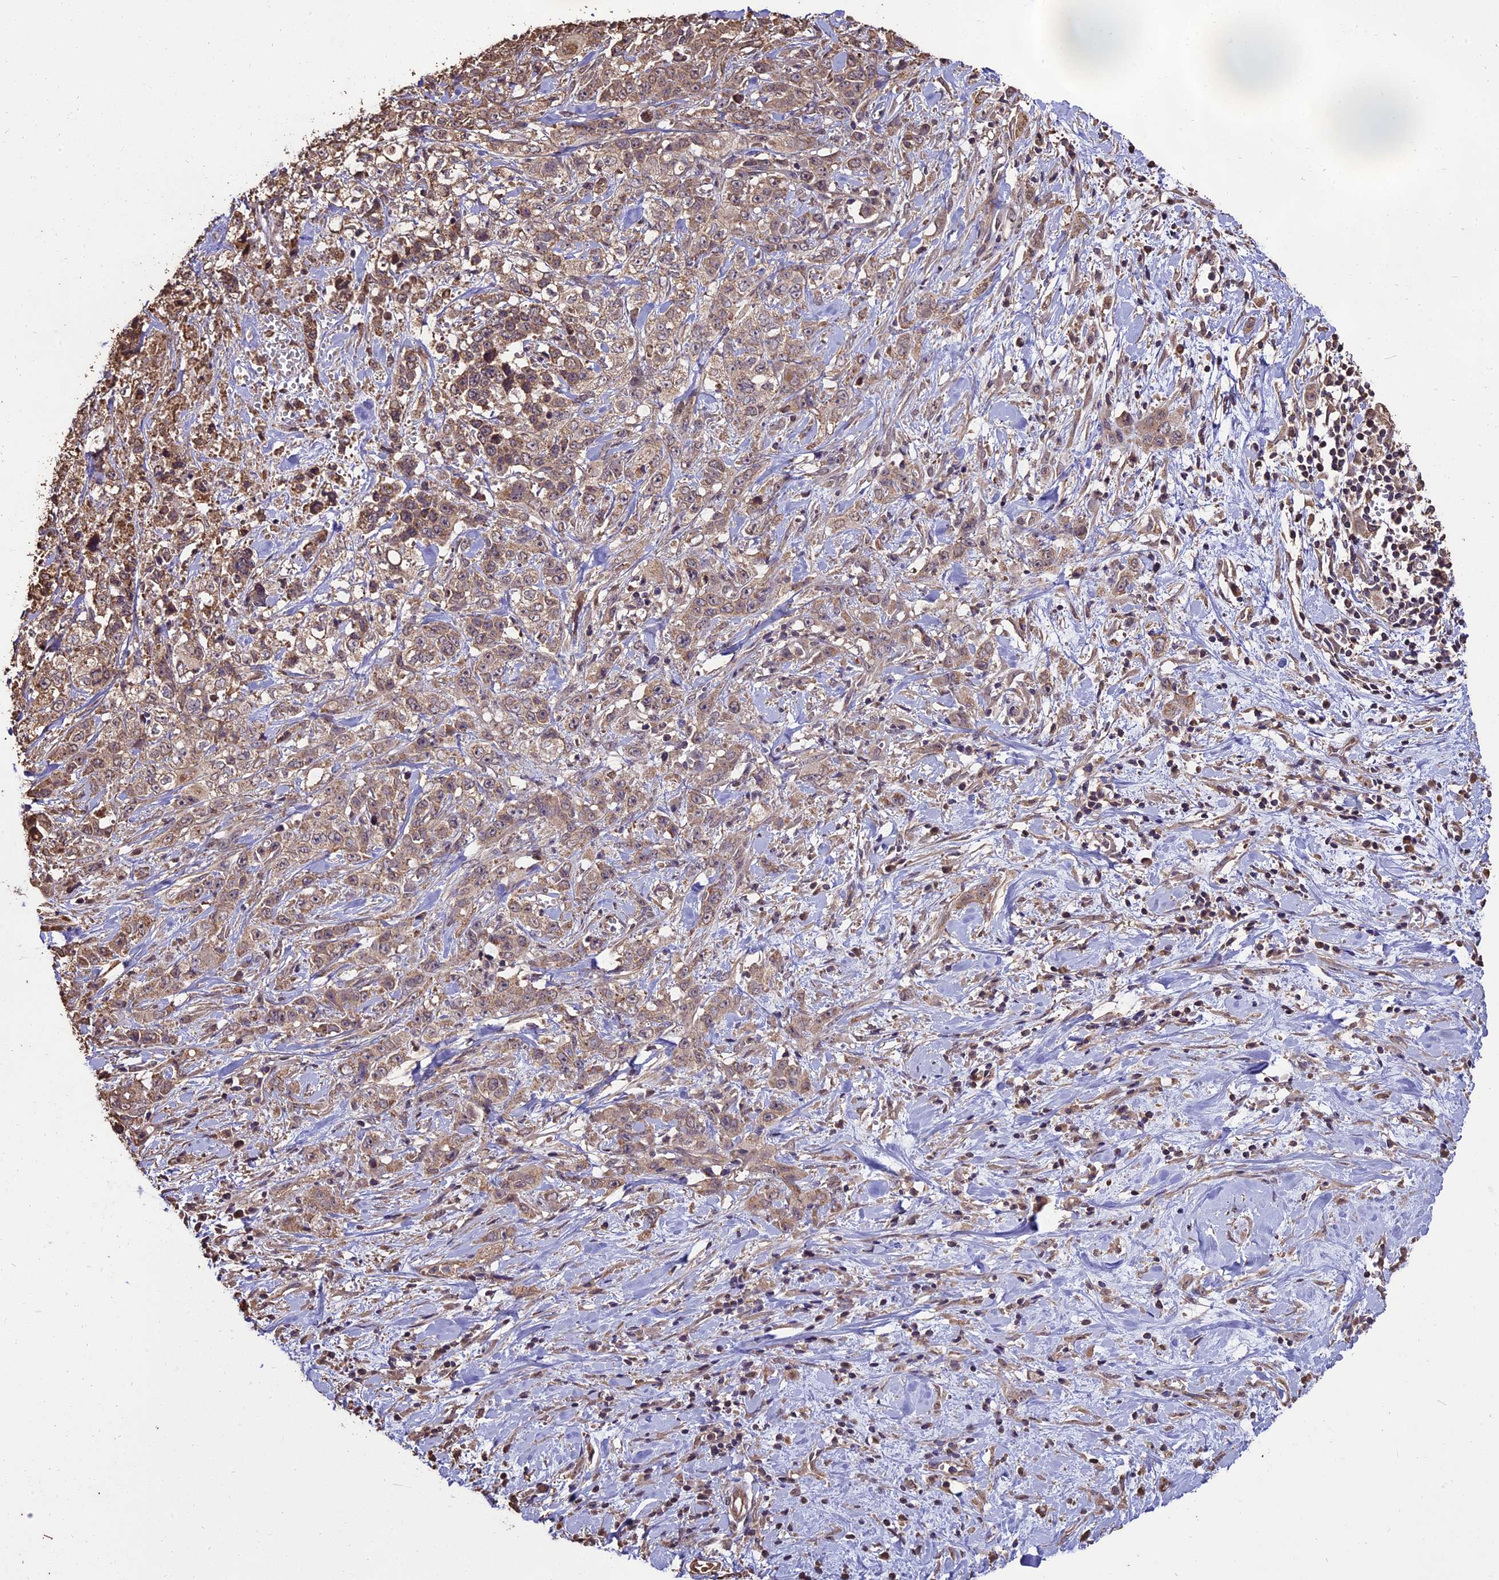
{"staining": {"intensity": "weak", "quantity": ">75%", "location": "cytoplasmic/membranous"}, "tissue": "stomach cancer", "cell_type": "Tumor cells", "image_type": "cancer", "snomed": [{"axis": "morphology", "description": "Adenocarcinoma, NOS"}, {"axis": "topography", "description": "Stomach, upper"}], "caption": "About >75% of tumor cells in stomach cancer (adenocarcinoma) display weak cytoplasmic/membranous protein expression as visualized by brown immunohistochemical staining.", "gene": "PGPEP1L", "patient": {"sex": "male", "age": 62}}